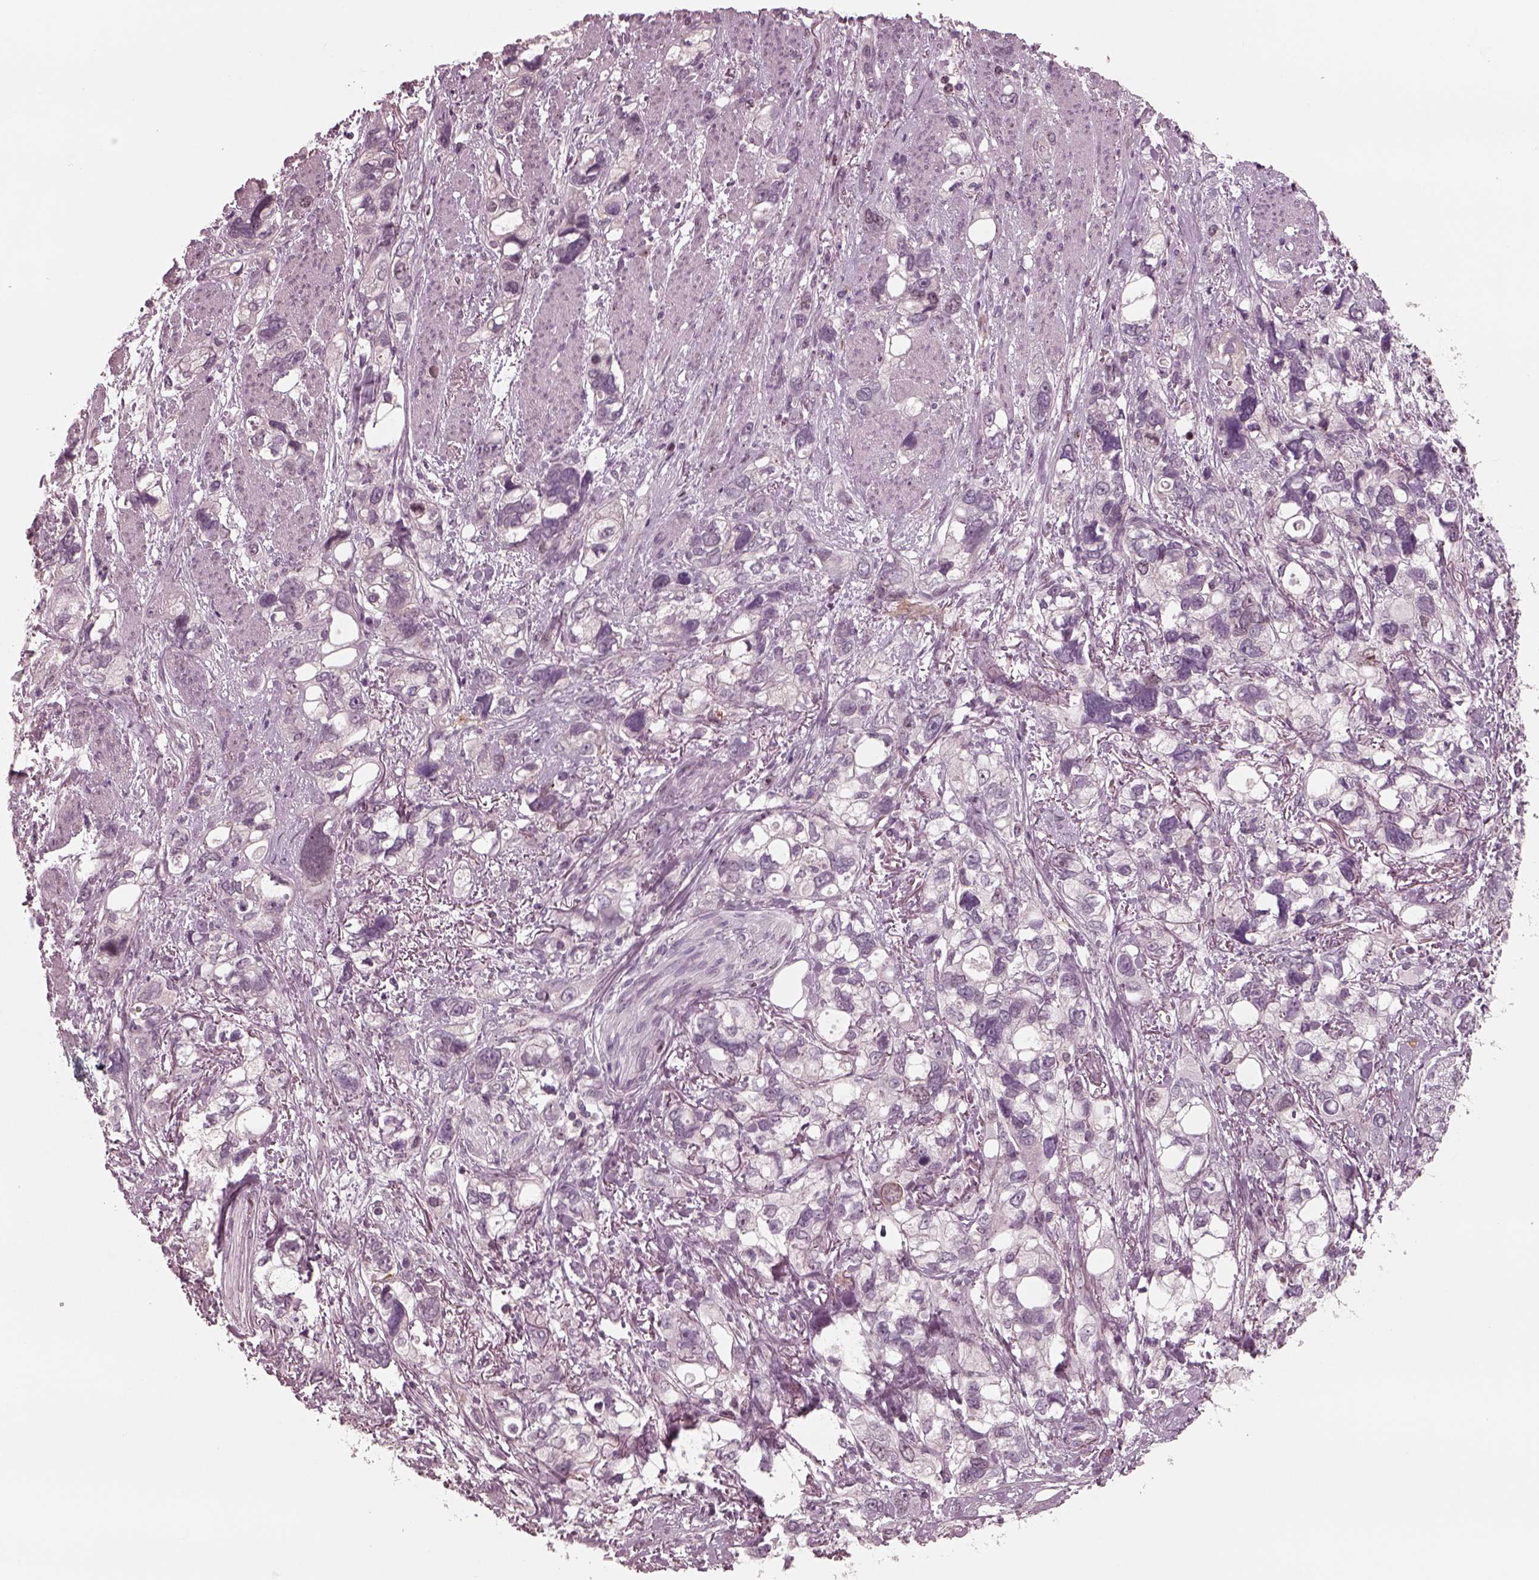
{"staining": {"intensity": "negative", "quantity": "none", "location": "none"}, "tissue": "stomach cancer", "cell_type": "Tumor cells", "image_type": "cancer", "snomed": [{"axis": "morphology", "description": "Adenocarcinoma, NOS"}, {"axis": "topography", "description": "Stomach, upper"}], "caption": "IHC micrograph of neoplastic tissue: human adenocarcinoma (stomach) stained with DAB (3,3'-diaminobenzidine) demonstrates no significant protein positivity in tumor cells.", "gene": "SAXO1", "patient": {"sex": "female", "age": 81}}